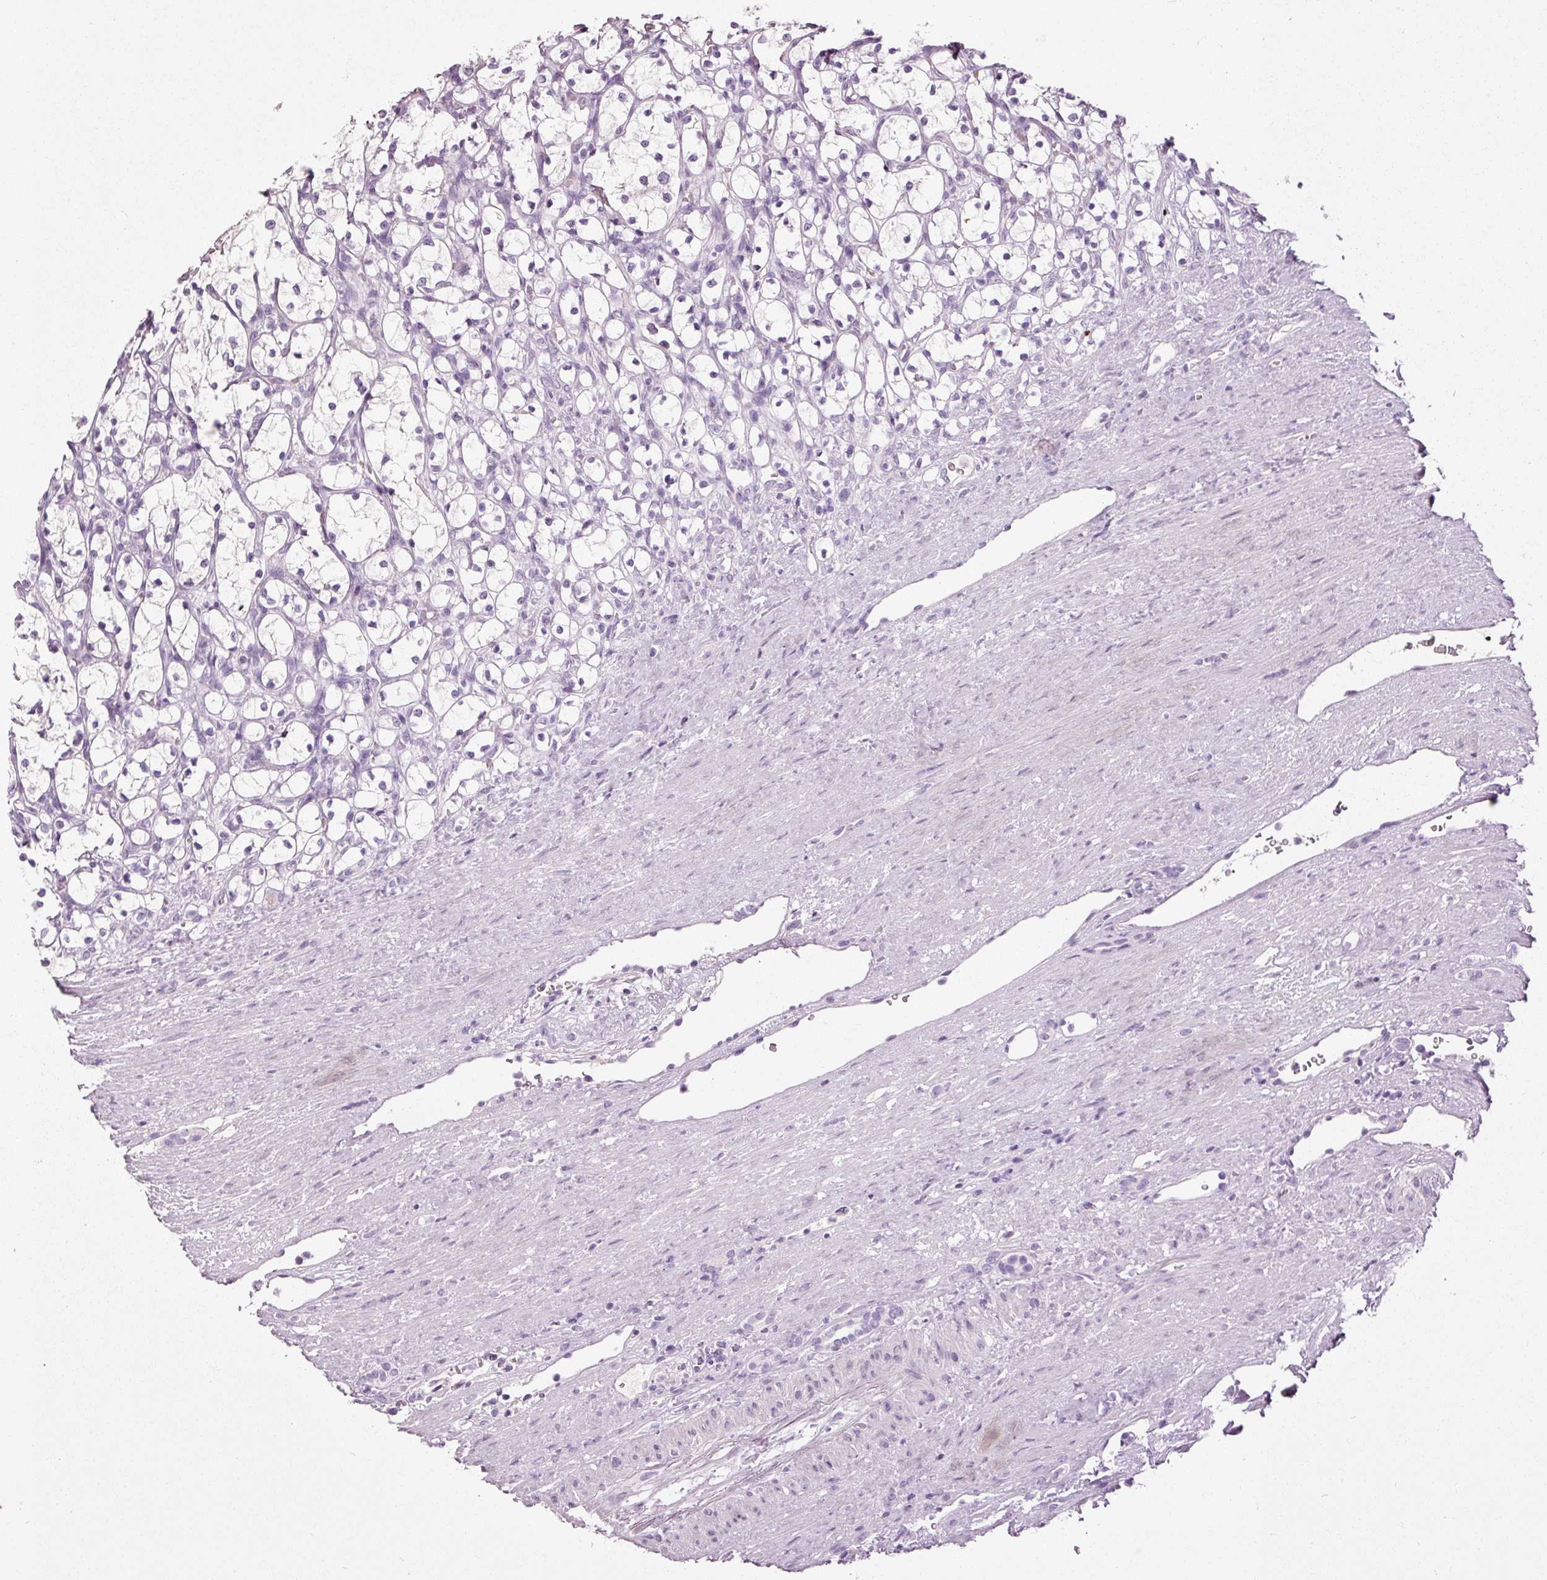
{"staining": {"intensity": "negative", "quantity": "none", "location": "none"}, "tissue": "renal cancer", "cell_type": "Tumor cells", "image_type": "cancer", "snomed": [{"axis": "morphology", "description": "Adenocarcinoma, NOS"}, {"axis": "topography", "description": "Kidney"}], "caption": "Immunohistochemical staining of renal cancer (adenocarcinoma) shows no significant staining in tumor cells.", "gene": "MUC5AC", "patient": {"sex": "female", "age": 69}}